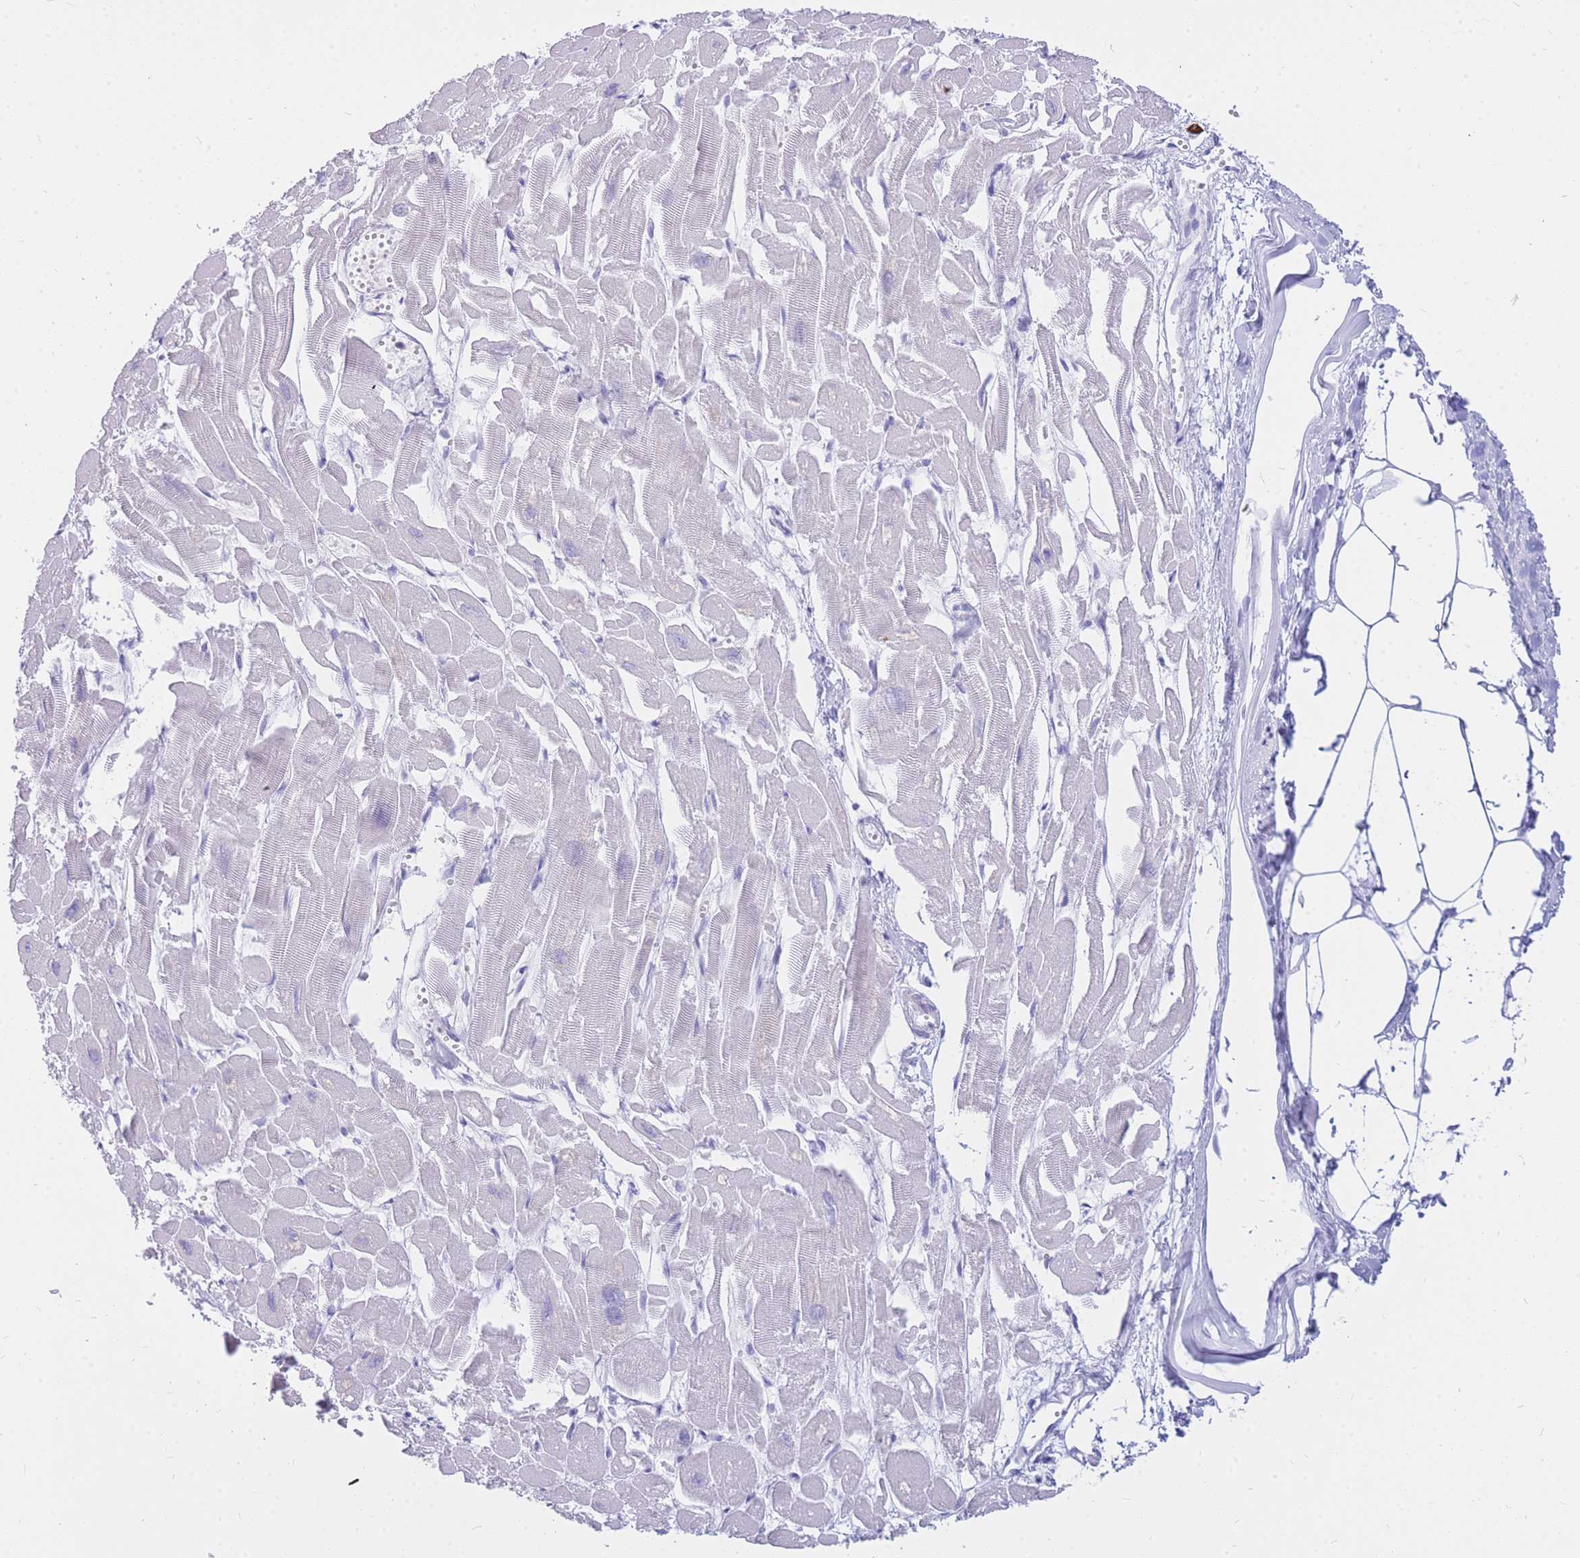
{"staining": {"intensity": "negative", "quantity": "none", "location": "none"}, "tissue": "heart muscle", "cell_type": "Cardiomyocytes", "image_type": "normal", "snomed": [{"axis": "morphology", "description": "Normal tissue, NOS"}, {"axis": "topography", "description": "Heart"}], "caption": "Immunohistochemical staining of unremarkable heart muscle reveals no significant expression in cardiomyocytes.", "gene": "HERC1", "patient": {"sex": "male", "age": 54}}